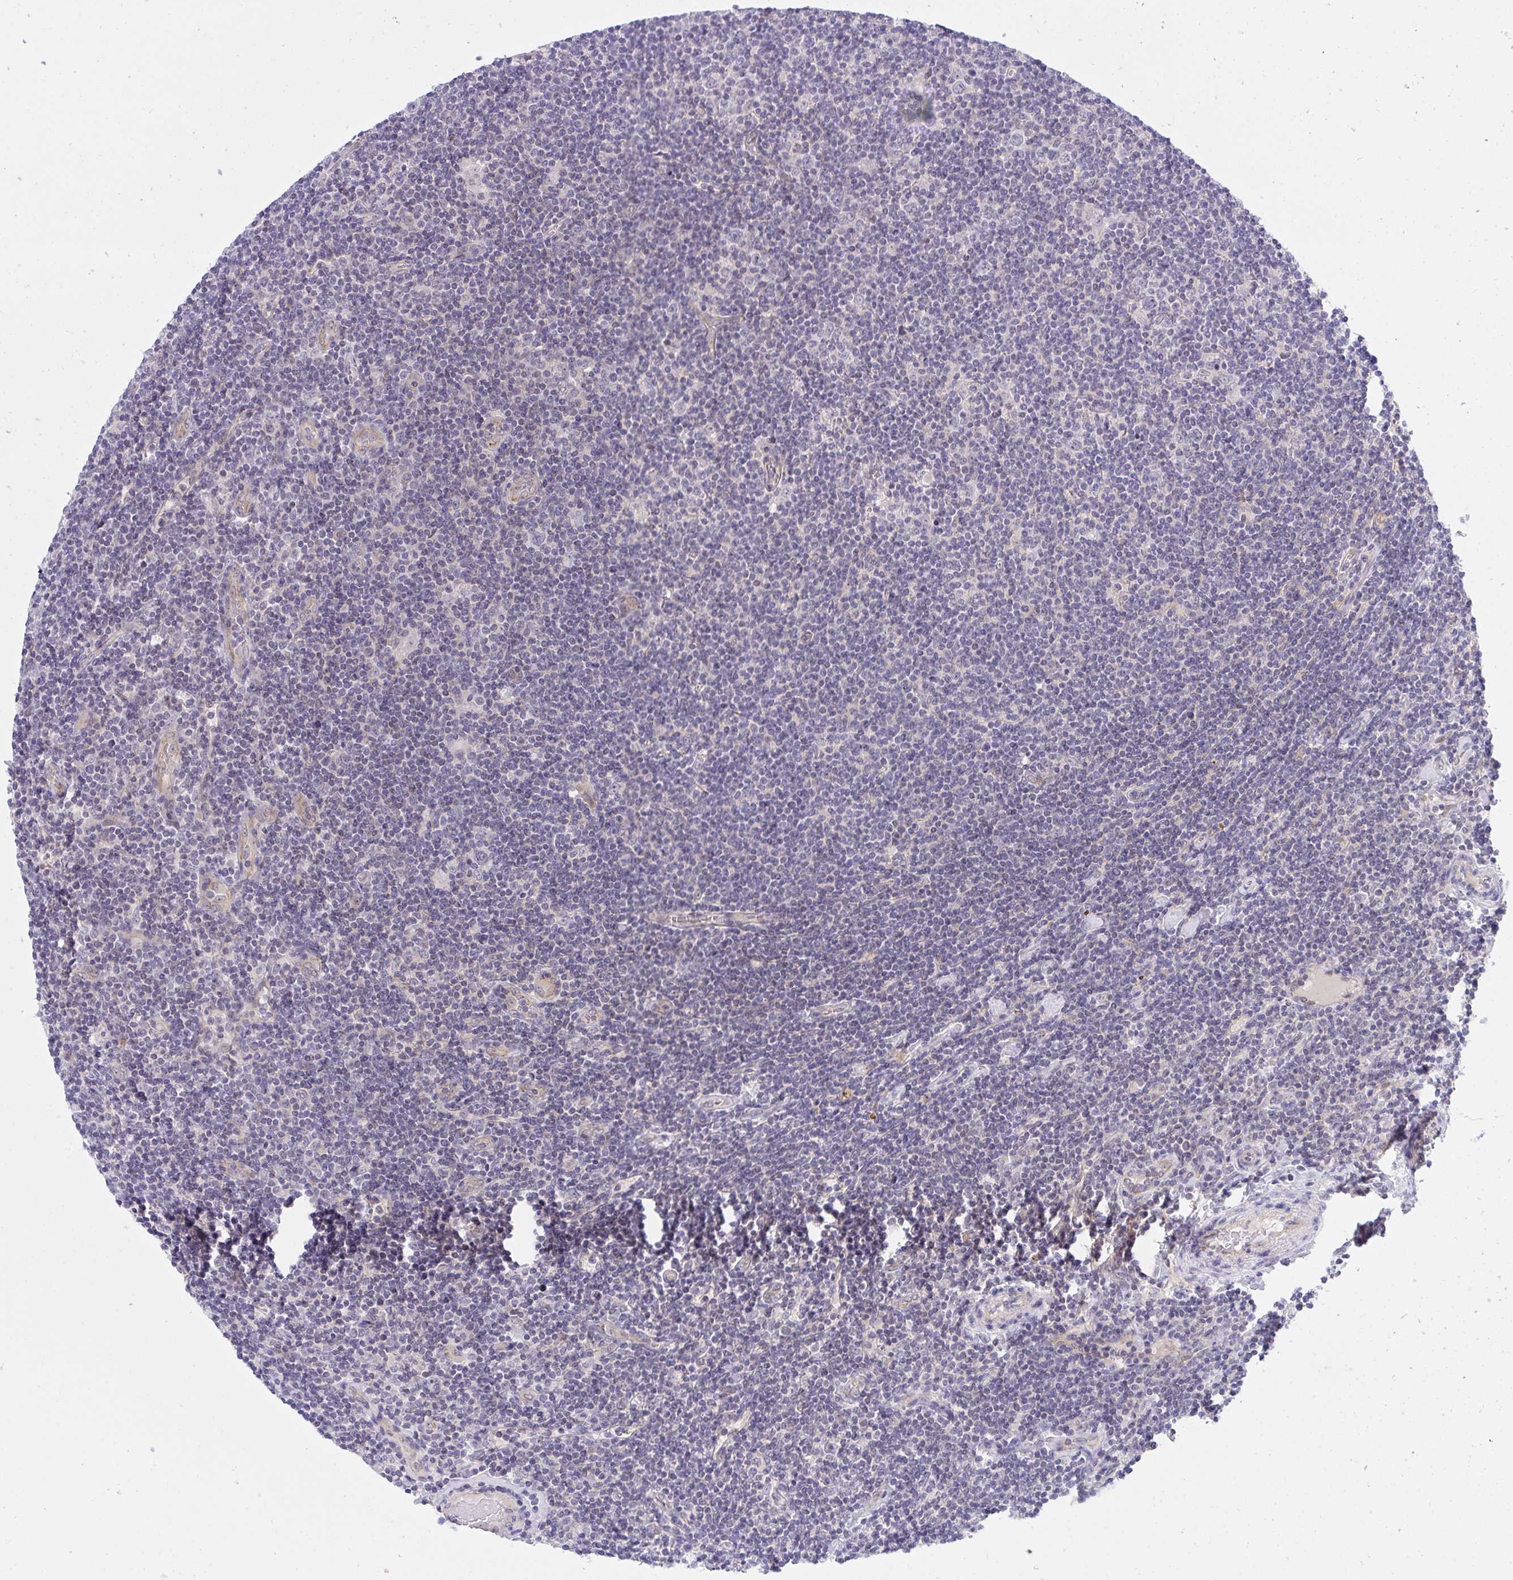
{"staining": {"intensity": "negative", "quantity": "none", "location": "none"}, "tissue": "lymphoma", "cell_type": "Tumor cells", "image_type": "cancer", "snomed": [{"axis": "morphology", "description": "Hodgkin's disease, NOS"}, {"axis": "topography", "description": "Lymph node"}], "caption": "Immunohistochemistry (IHC) micrograph of Hodgkin's disease stained for a protein (brown), which demonstrates no expression in tumor cells.", "gene": "HOXD12", "patient": {"sex": "male", "age": 40}}